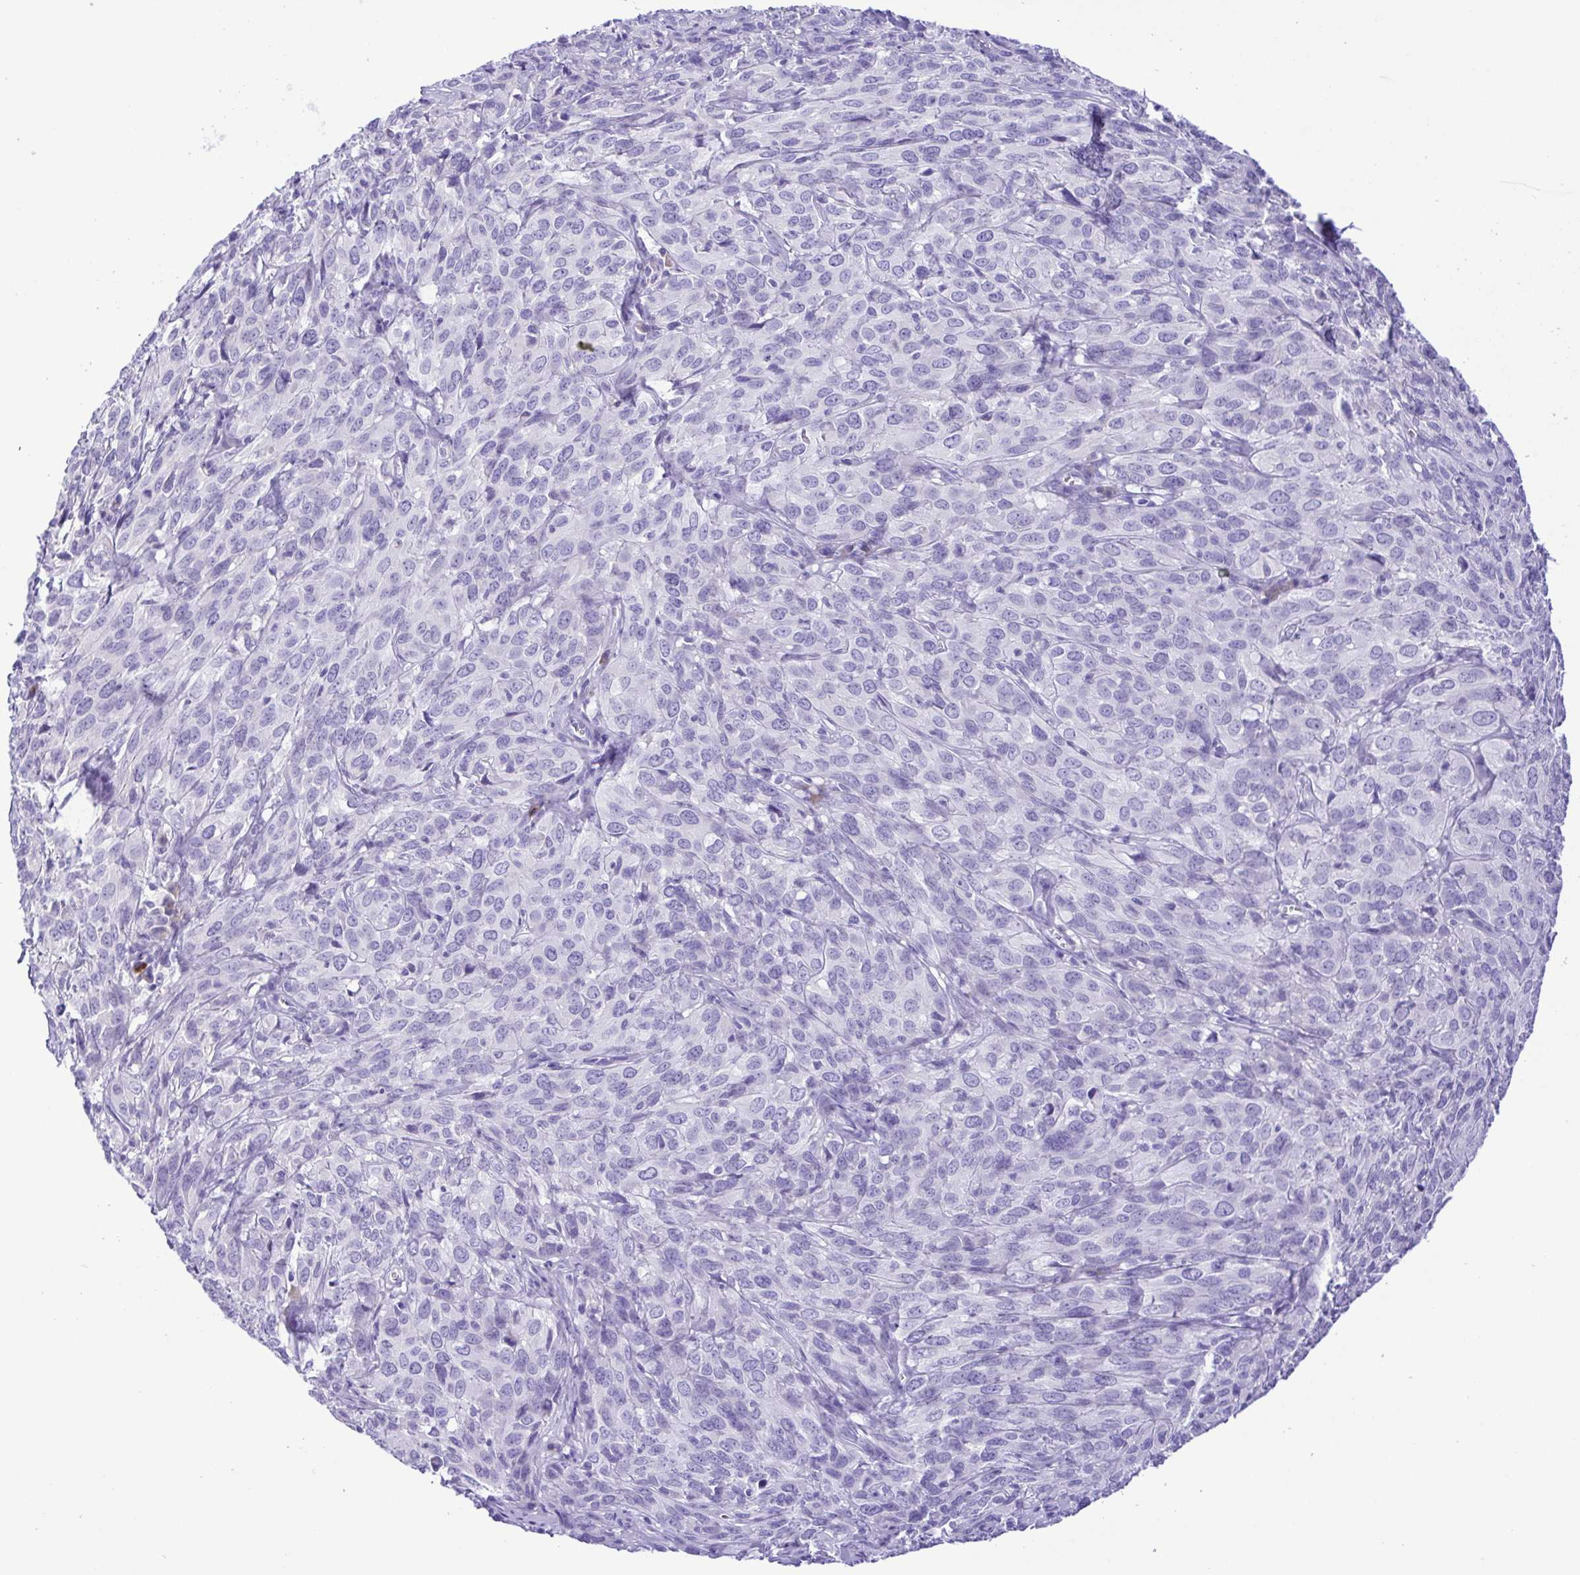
{"staining": {"intensity": "negative", "quantity": "none", "location": "none"}, "tissue": "cervical cancer", "cell_type": "Tumor cells", "image_type": "cancer", "snomed": [{"axis": "morphology", "description": "Squamous cell carcinoma, NOS"}, {"axis": "topography", "description": "Cervix"}], "caption": "Human squamous cell carcinoma (cervical) stained for a protein using immunohistochemistry (IHC) exhibits no positivity in tumor cells.", "gene": "PAK3", "patient": {"sex": "female", "age": 51}}